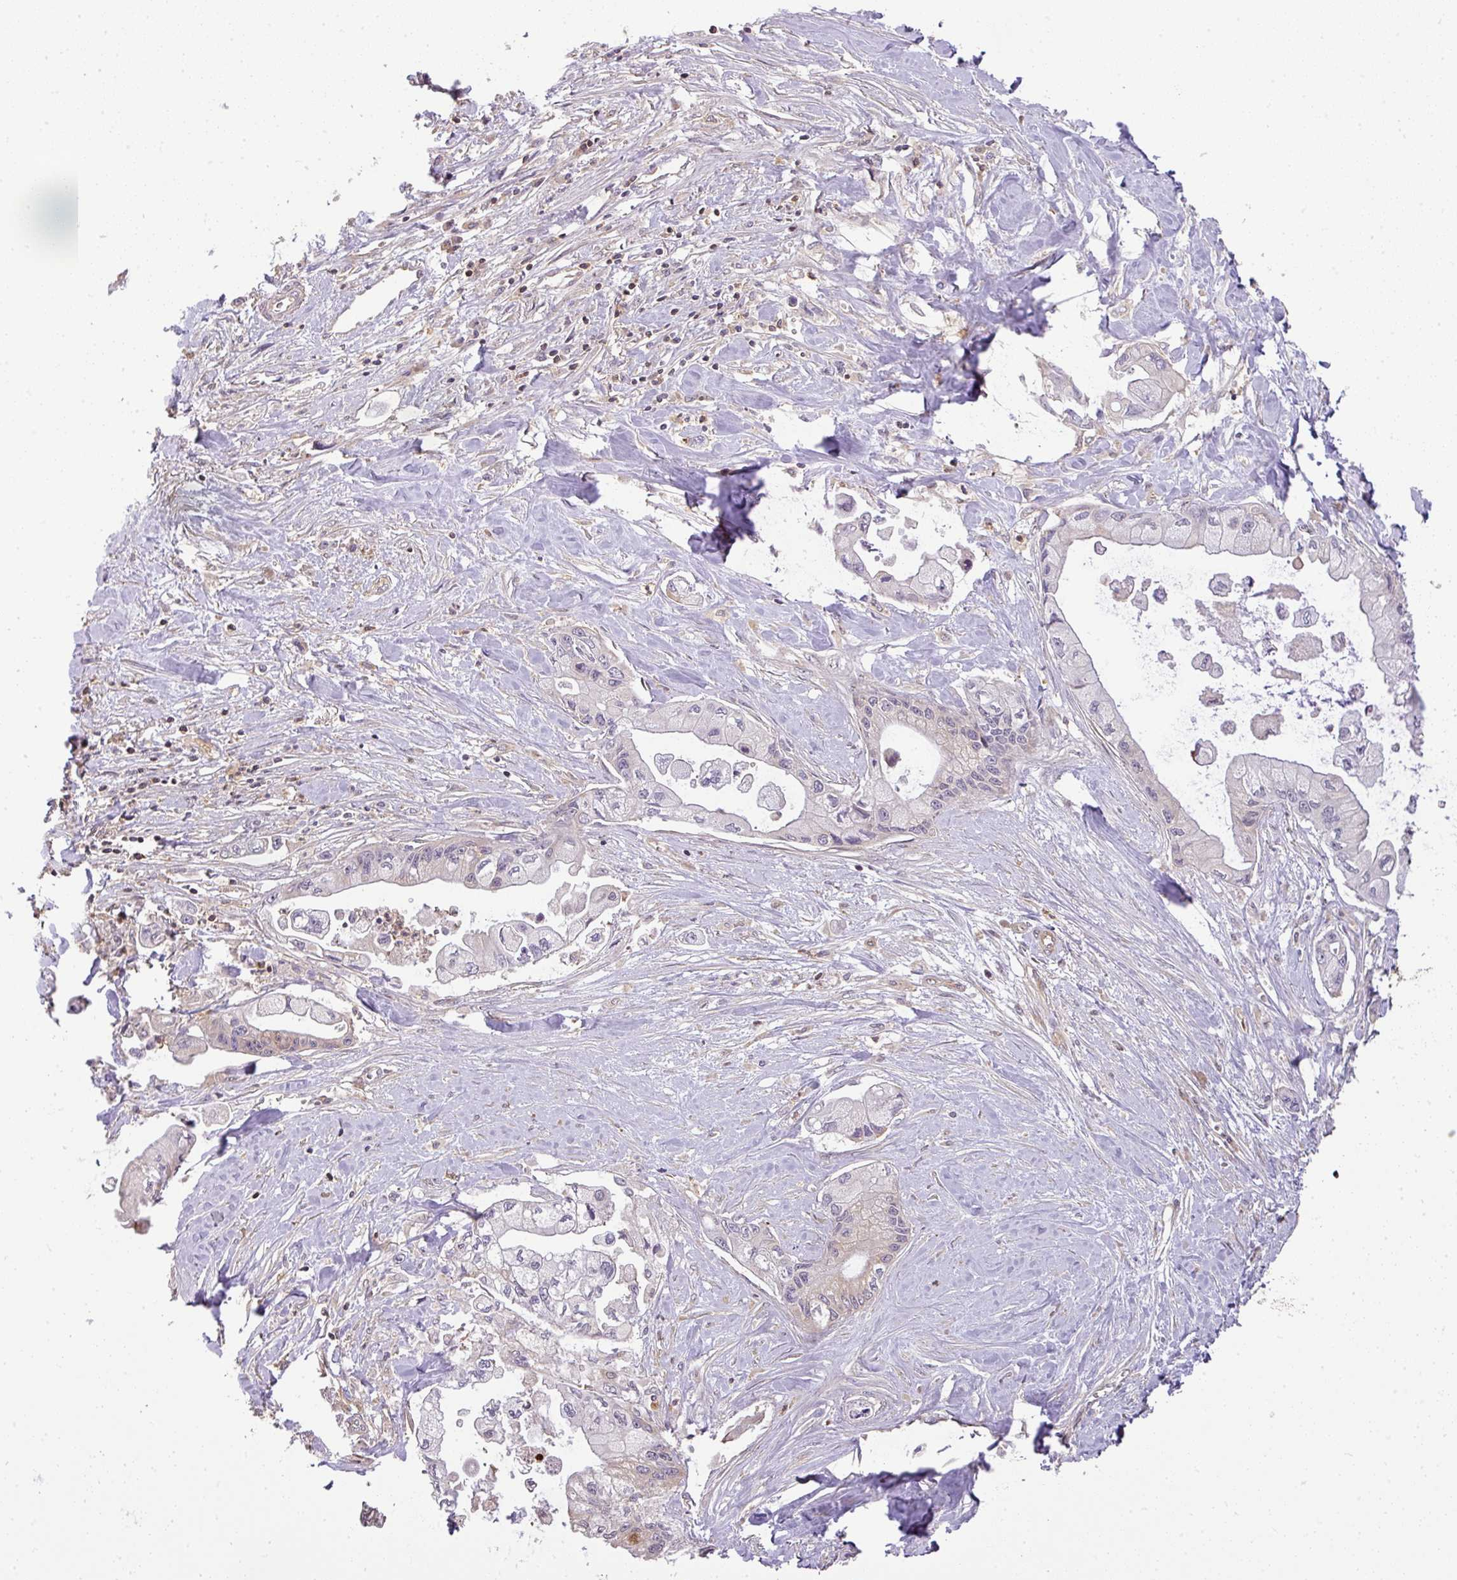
{"staining": {"intensity": "negative", "quantity": "none", "location": "none"}, "tissue": "pancreatic cancer", "cell_type": "Tumor cells", "image_type": "cancer", "snomed": [{"axis": "morphology", "description": "Adenocarcinoma, NOS"}, {"axis": "topography", "description": "Pancreas"}], "caption": "Tumor cells are negative for protein expression in human pancreatic adenocarcinoma.", "gene": "TCL1B", "patient": {"sex": "male", "age": 61}}